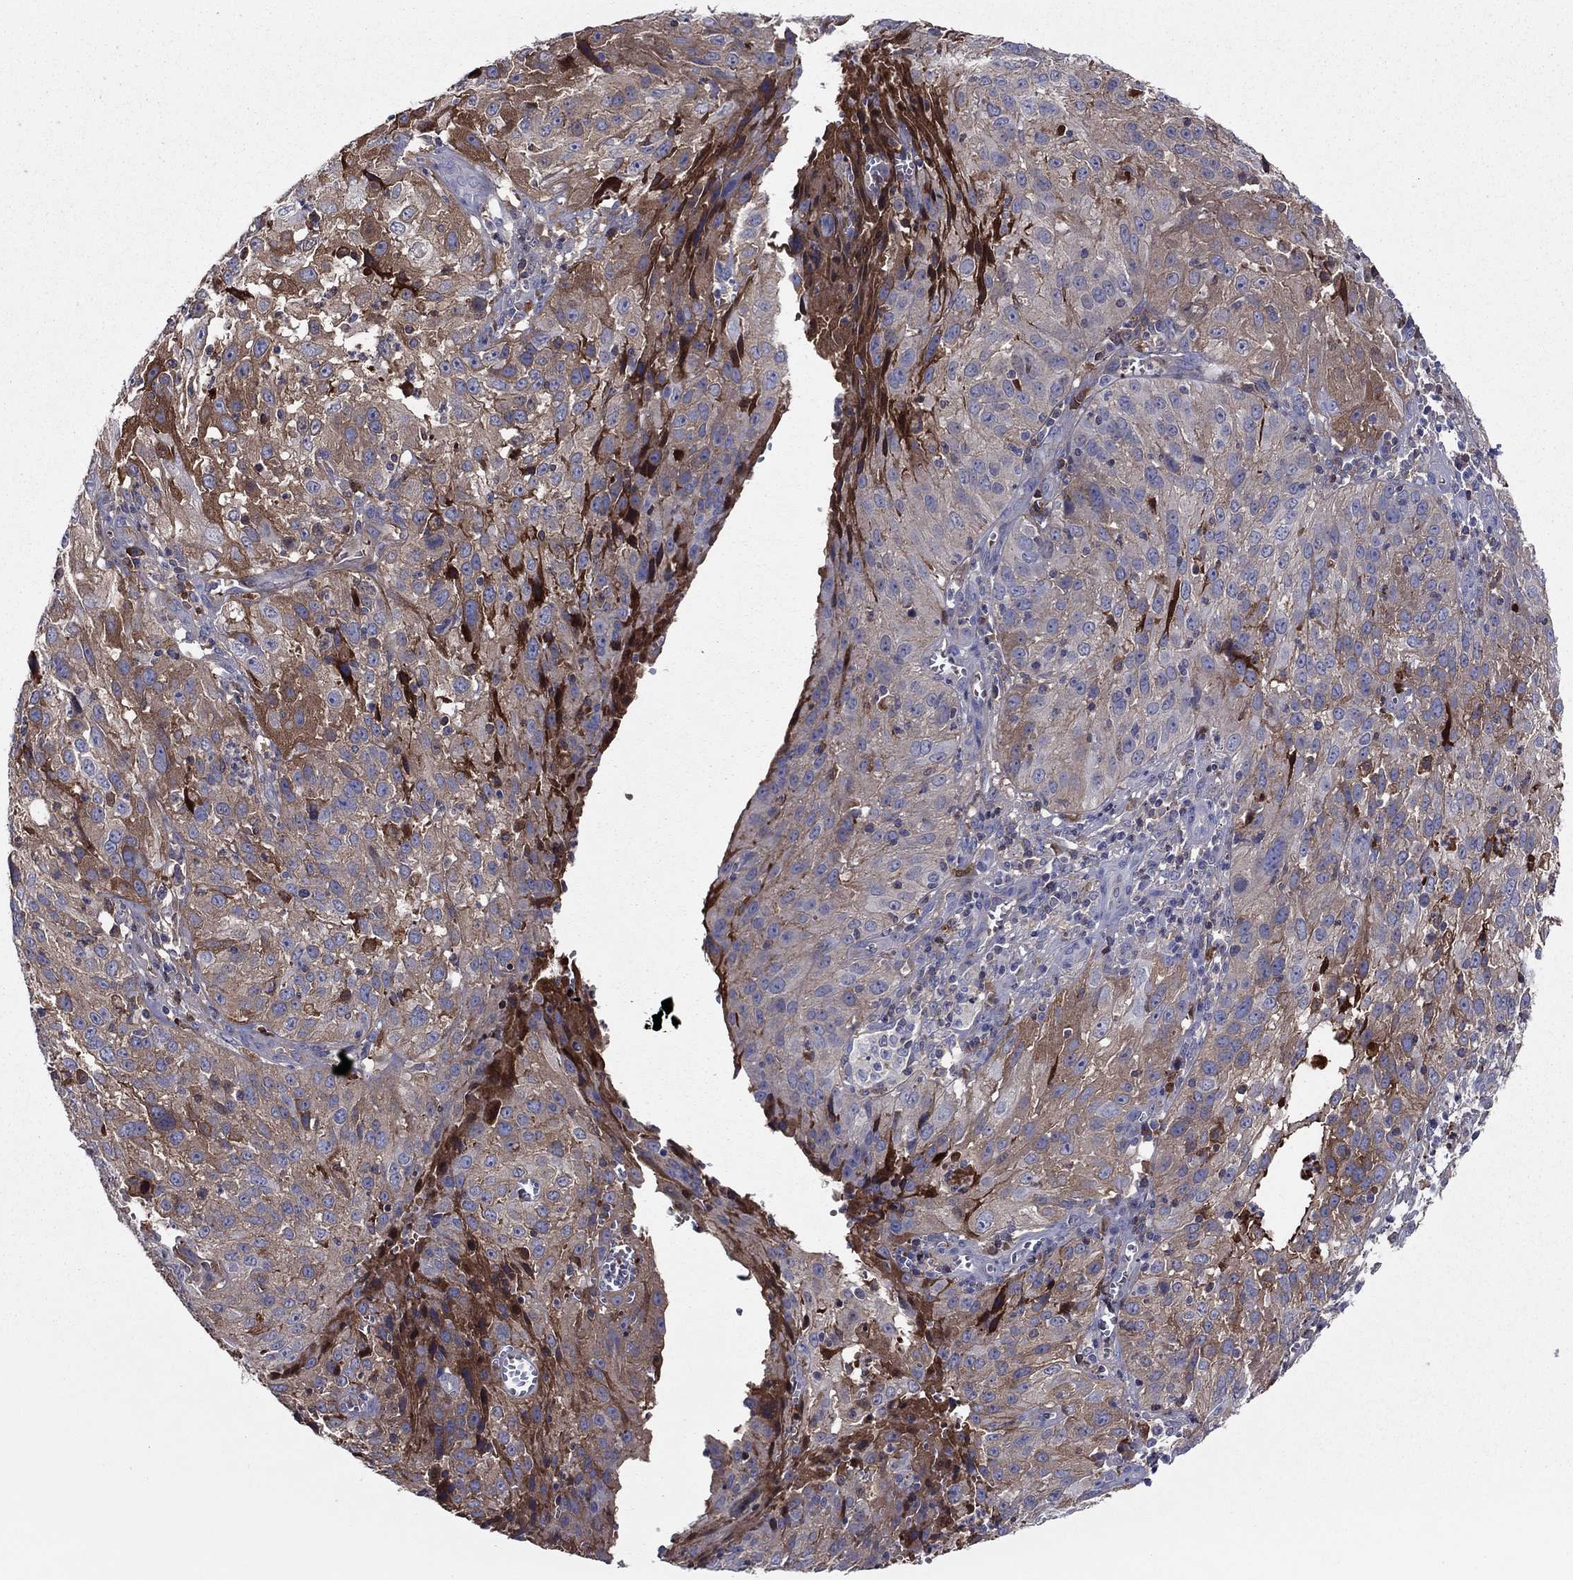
{"staining": {"intensity": "weak", "quantity": "<25%", "location": "cytoplasmic/membranous"}, "tissue": "cervical cancer", "cell_type": "Tumor cells", "image_type": "cancer", "snomed": [{"axis": "morphology", "description": "Squamous cell carcinoma, NOS"}, {"axis": "topography", "description": "Cervix"}], "caption": "Immunohistochemistry histopathology image of neoplastic tissue: squamous cell carcinoma (cervical) stained with DAB (3,3'-diaminobenzidine) exhibits no significant protein positivity in tumor cells.", "gene": "HPX", "patient": {"sex": "female", "age": 32}}